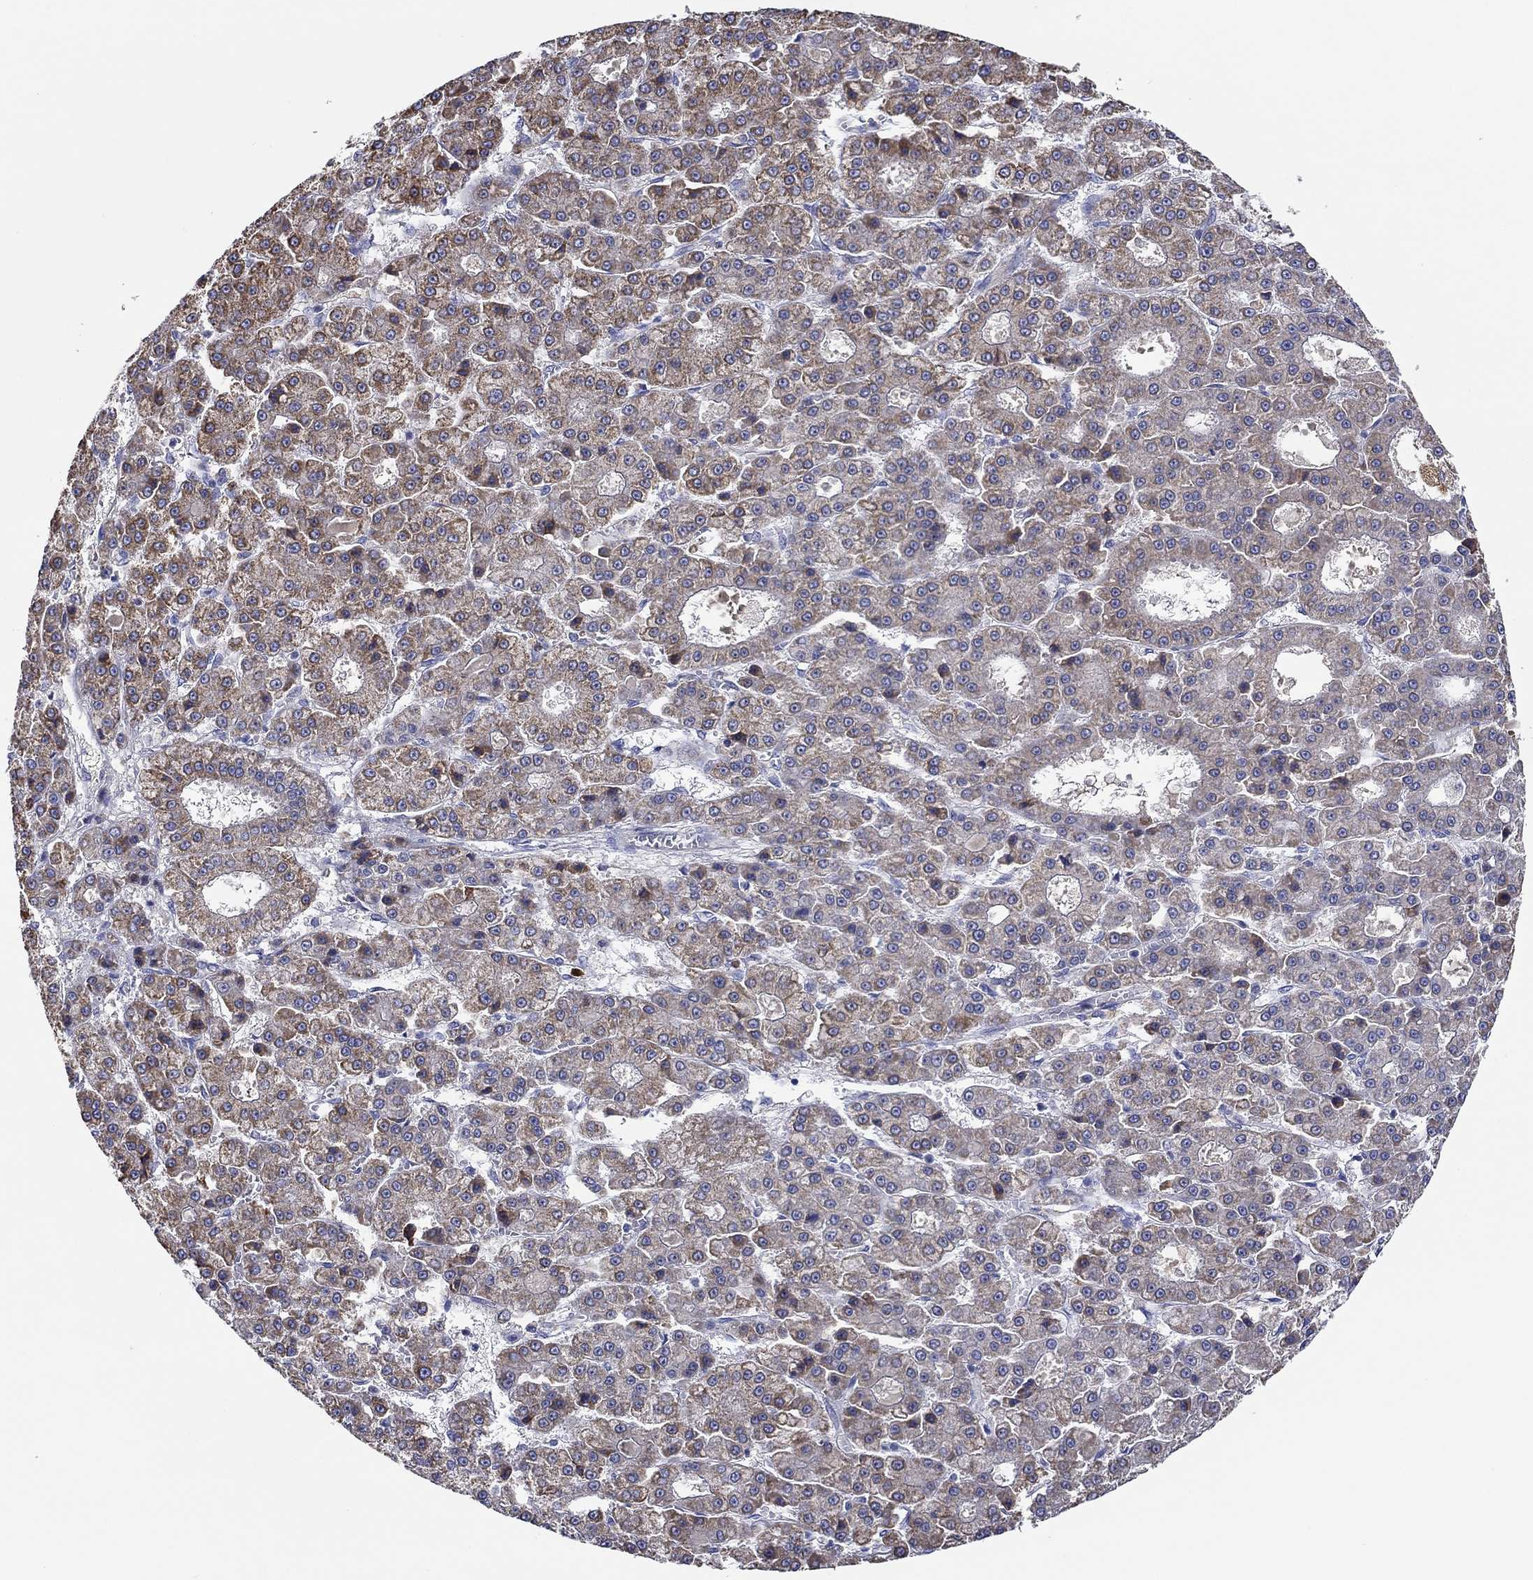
{"staining": {"intensity": "moderate", "quantity": "25%-75%", "location": "cytoplasmic/membranous"}, "tissue": "liver cancer", "cell_type": "Tumor cells", "image_type": "cancer", "snomed": [{"axis": "morphology", "description": "Carcinoma, Hepatocellular, NOS"}, {"axis": "topography", "description": "Liver"}], "caption": "Protein positivity by immunohistochemistry displays moderate cytoplasmic/membranous expression in about 25%-75% of tumor cells in hepatocellular carcinoma (liver).", "gene": "CHIT1", "patient": {"sex": "male", "age": 70}}